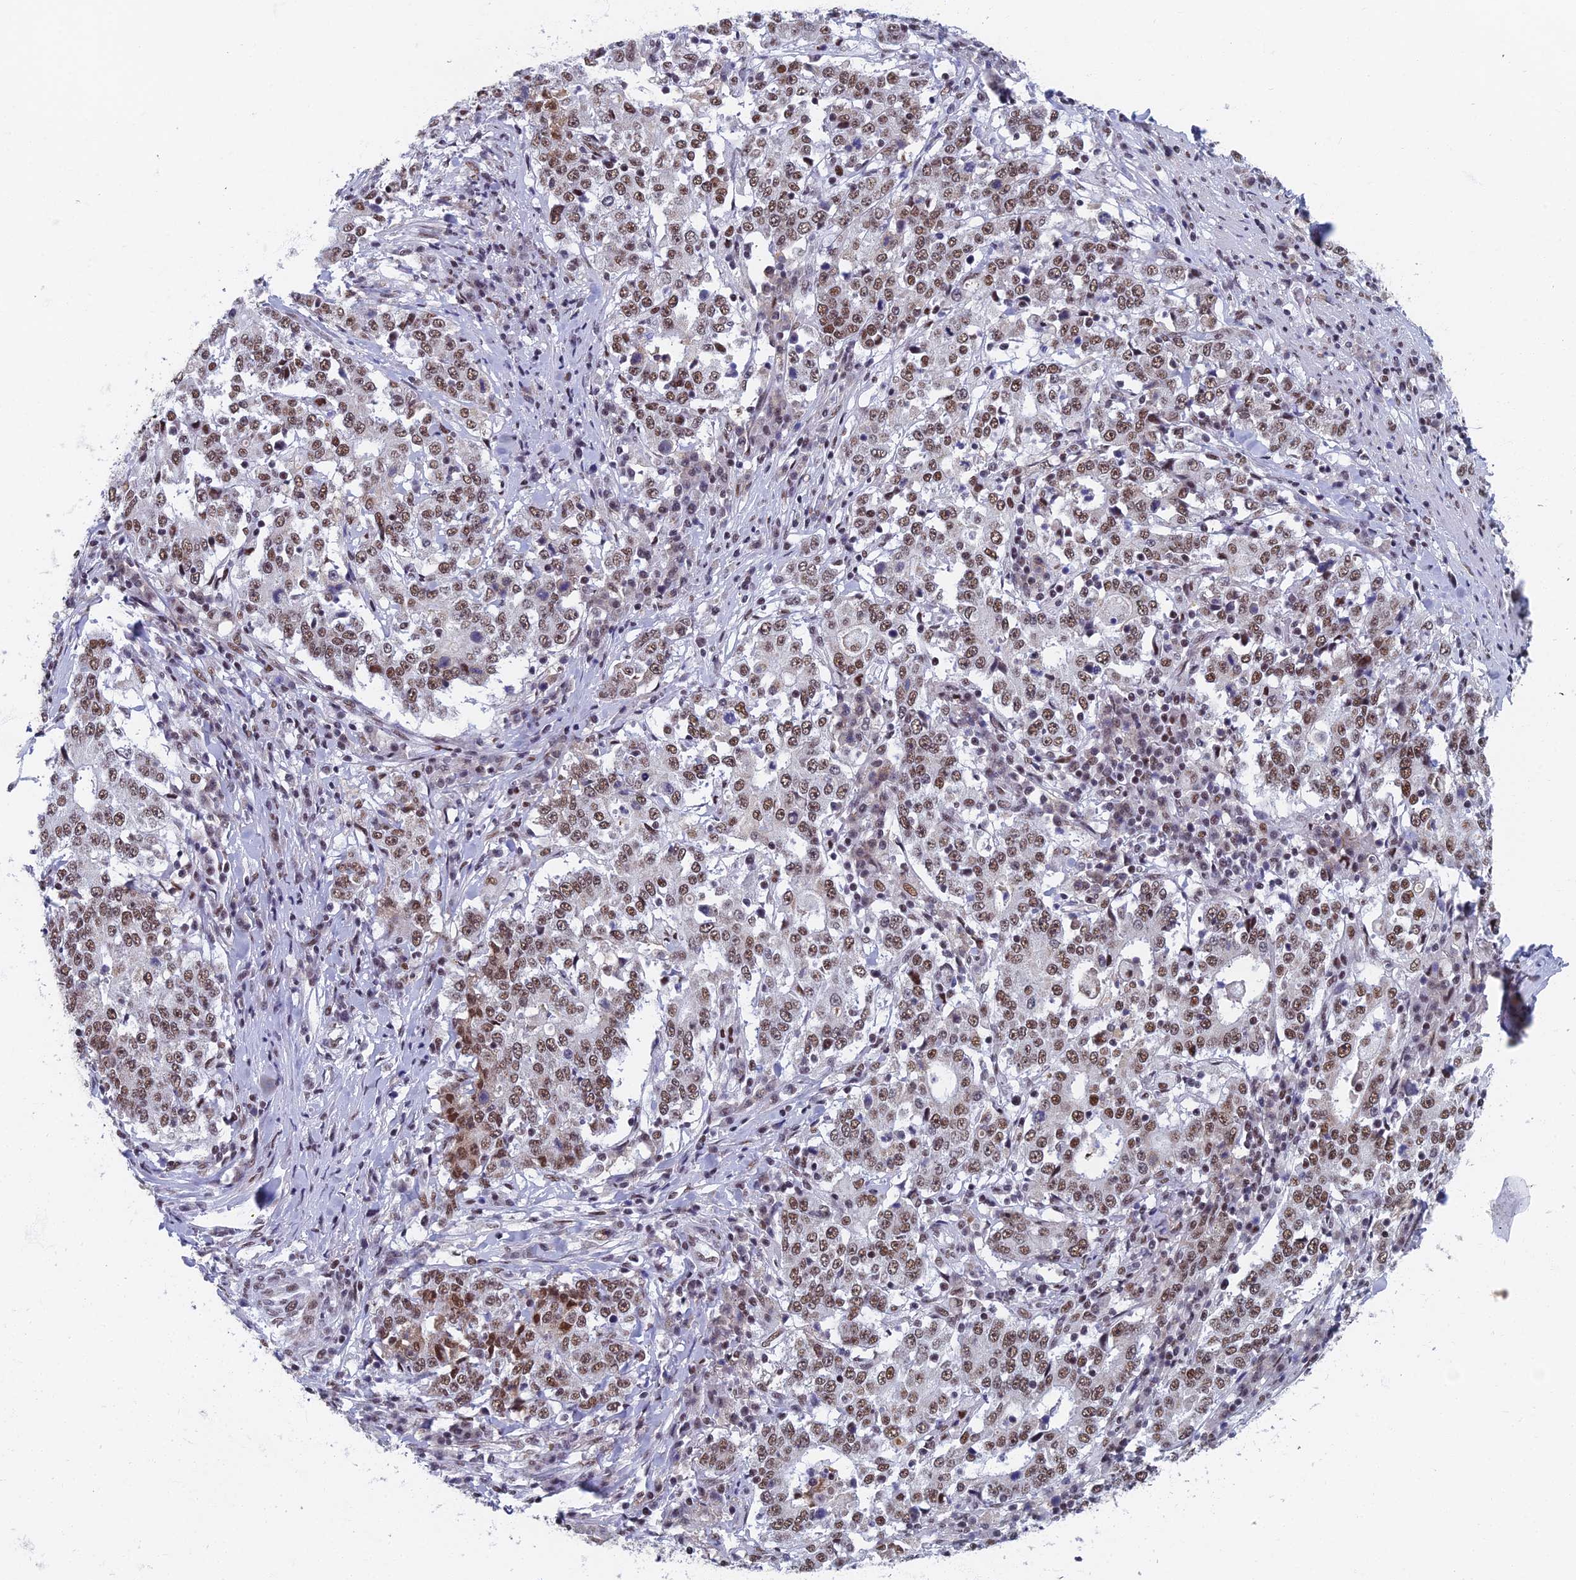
{"staining": {"intensity": "moderate", "quantity": ">75%", "location": "nuclear"}, "tissue": "stomach cancer", "cell_type": "Tumor cells", "image_type": "cancer", "snomed": [{"axis": "morphology", "description": "Adenocarcinoma, NOS"}, {"axis": "topography", "description": "Stomach"}], "caption": "Human stomach adenocarcinoma stained with a protein marker displays moderate staining in tumor cells.", "gene": "TAF13", "patient": {"sex": "male", "age": 59}}